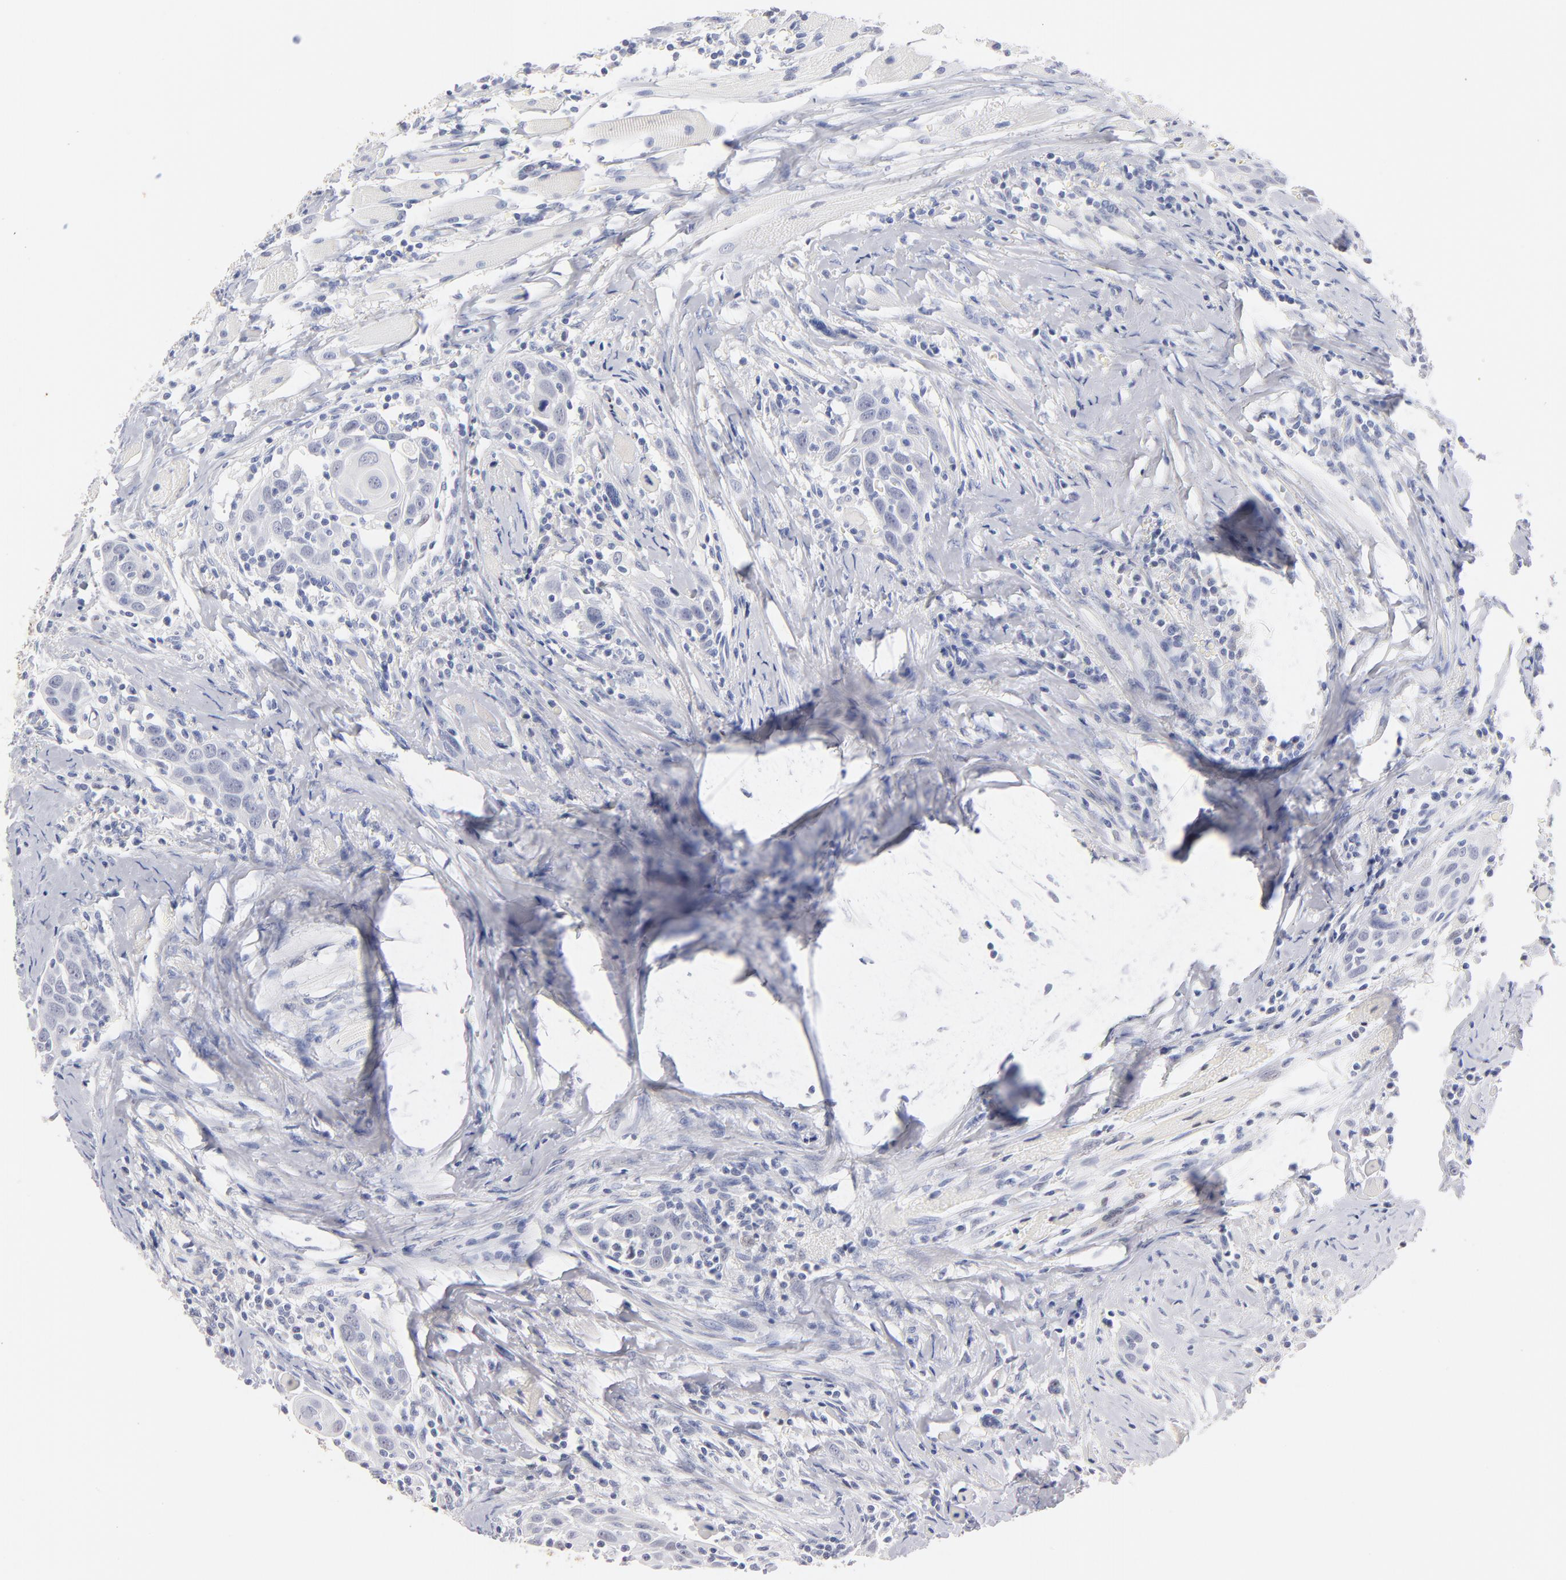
{"staining": {"intensity": "negative", "quantity": "none", "location": "none"}, "tissue": "head and neck cancer", "cell_type": "Tumor cells", "image_type": "cancer", "snomed": [{"axis": "morphology", "description": "Squamous cell carcinoma, NOS"}, {"axis": "topography", "description": "Oral tissue"}, {"axis": "topography", "description": "Head-Neck"}], "caption": "Head and neck cancer (squamous cell carcinoma) was stained to show a protein in brown. There is no significant staining in tumor cells. (Stains: DAB immunohistochemistry with hematoxylin counter stain, Microscopy: brightfield microscopy at high magnification).", "gene": "KHNYN", "patient": {"sex": "female", "age": 50}}